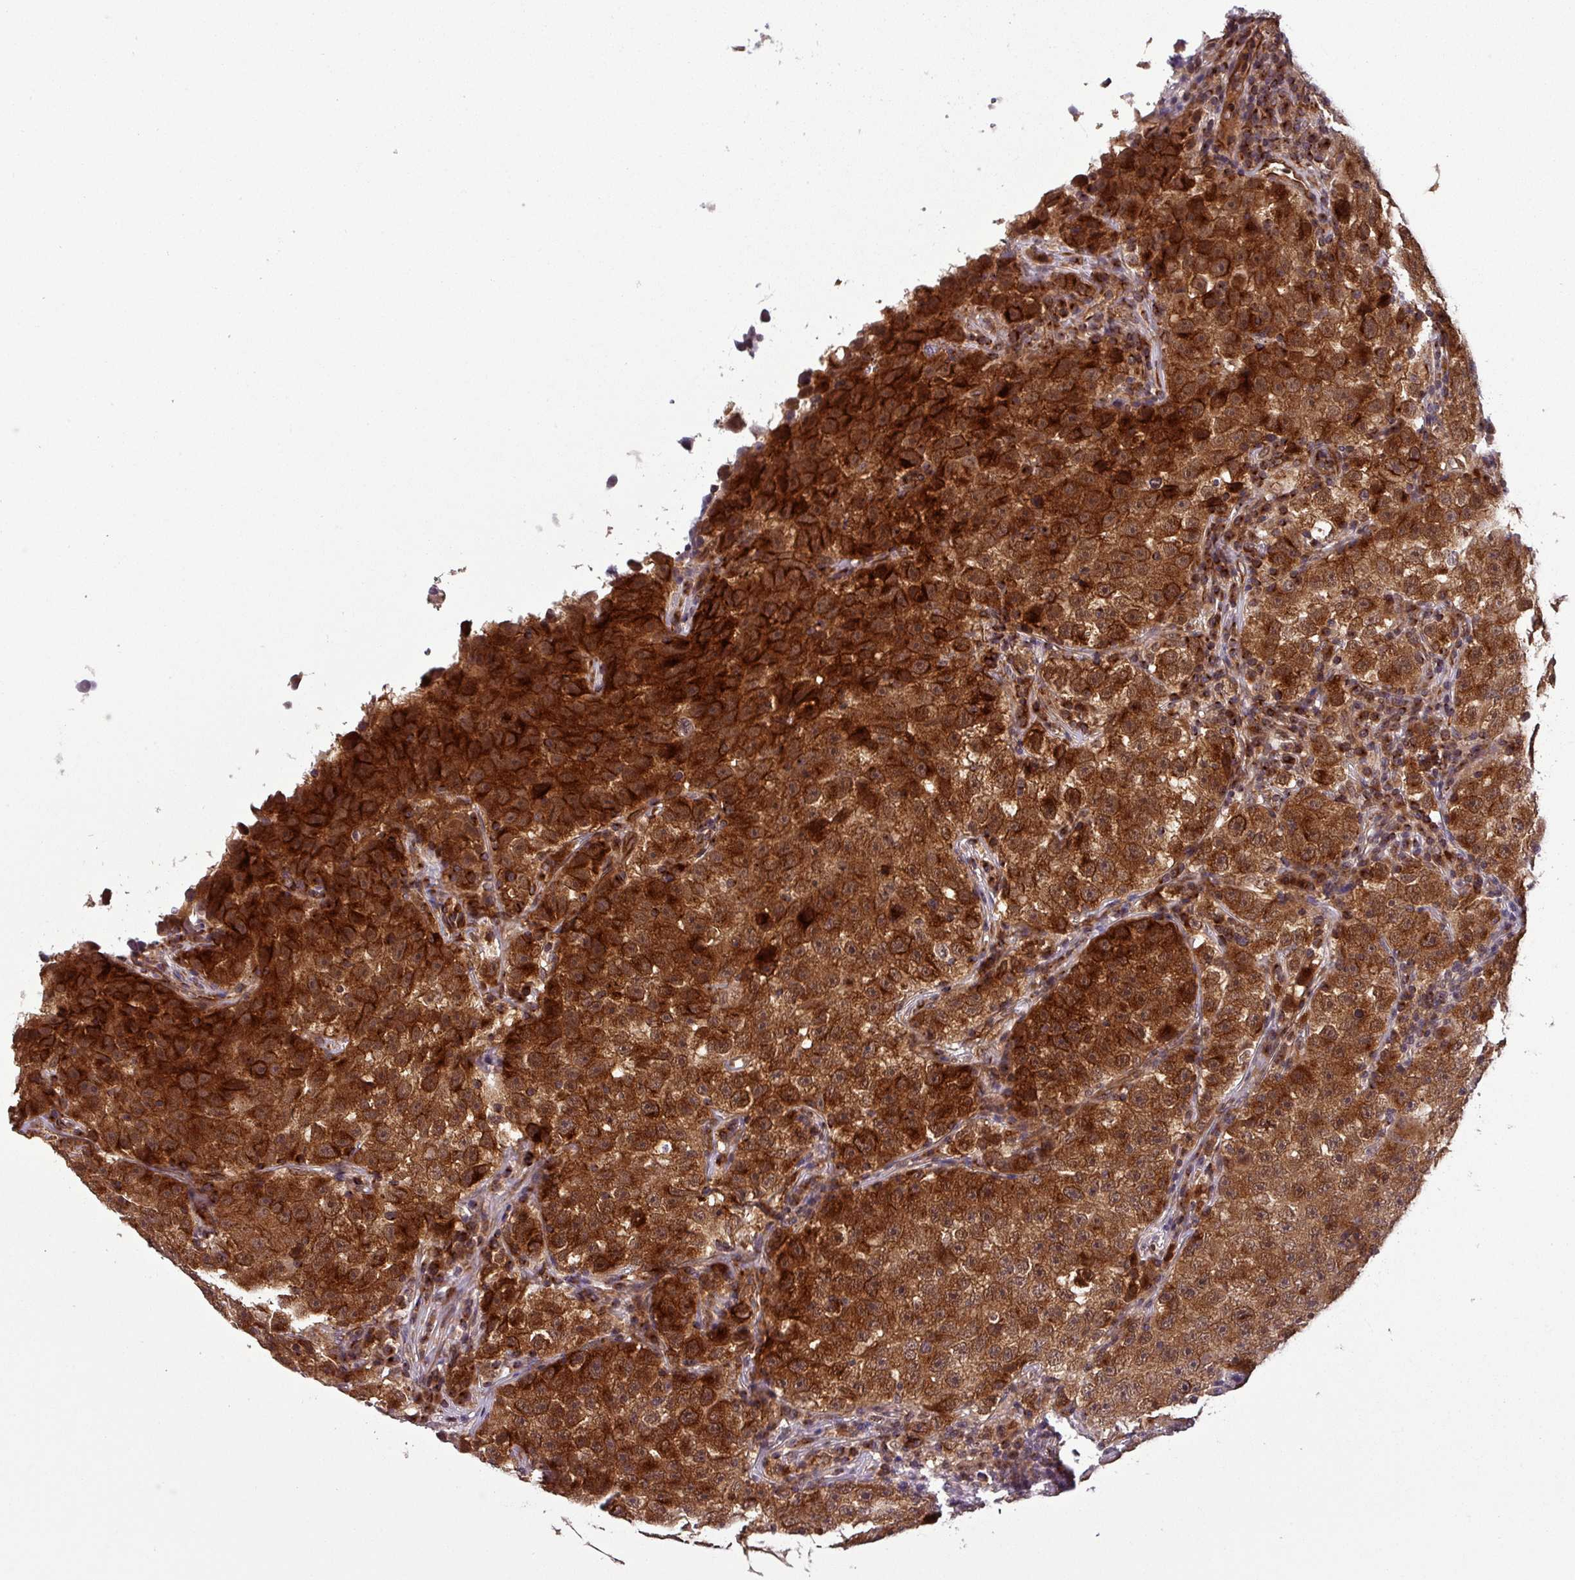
{"staining": {"intensity": "strong", "quantity": ">75%", "location": "cytoplasmic/membranous"}, "tissue": "testis cancer", "cell_type": "Tumor cells", "image_type": "cancer", "snomed": [{"axis": "morphology", "description": "Seminoma, NOS"}, {"axis": "topography", "description": "Testis"}], "caption": "IHC histopathology image of neoplastic tissue: seminoma (testis) stained using immunohistochemistry (IHC) displays high levels of strong protein expression localized specifically in the cytoplasmic/membranous of tumor cells, appearing as a cytoplasmic/membranous brown color.", "gene": "PUS1", "patient": {"sex": "male", "age": 22}}